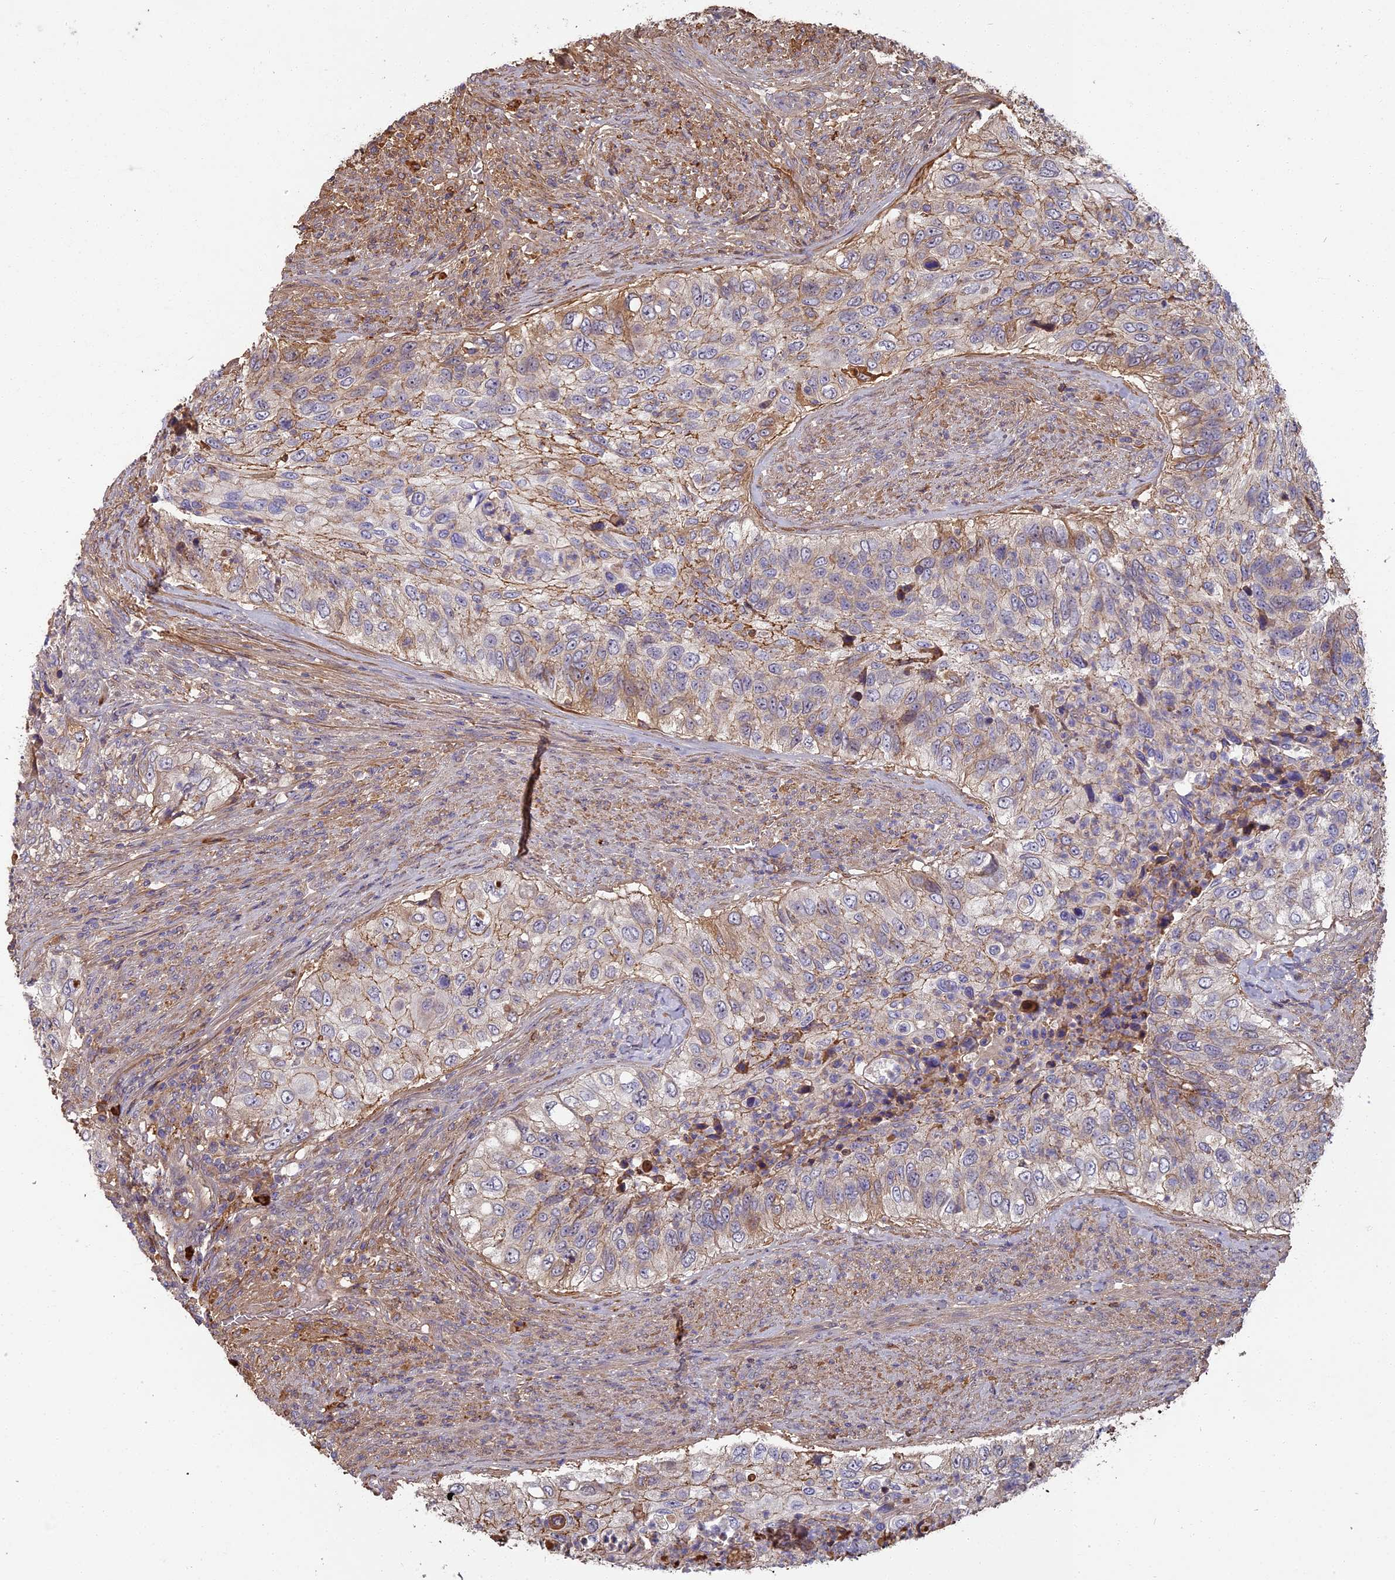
{"staining": {"intensity": "moderate", "quantity": "<25%", "location": "cytoplasmic/membranous"}, "tissue": "urothelial cancer", "cell_type": "Tumor cells", "image_type": "cancer", "snomed": [{"axis": "morphology", "description": "Urothelial carcinoma, High grade"}, {"axis": "topography", "description": "Urinary bladder"}], "caption": "An immunohistochemistry (IHC) photomicrograph of neoplastic tissue is shown. Protein staining in brown labels moderate cytoplasmic/membranous positivity in urothelial cancer within tumor cells.", "gene": "ERMAP", "patient": {"sex": "female", "age": 60}}